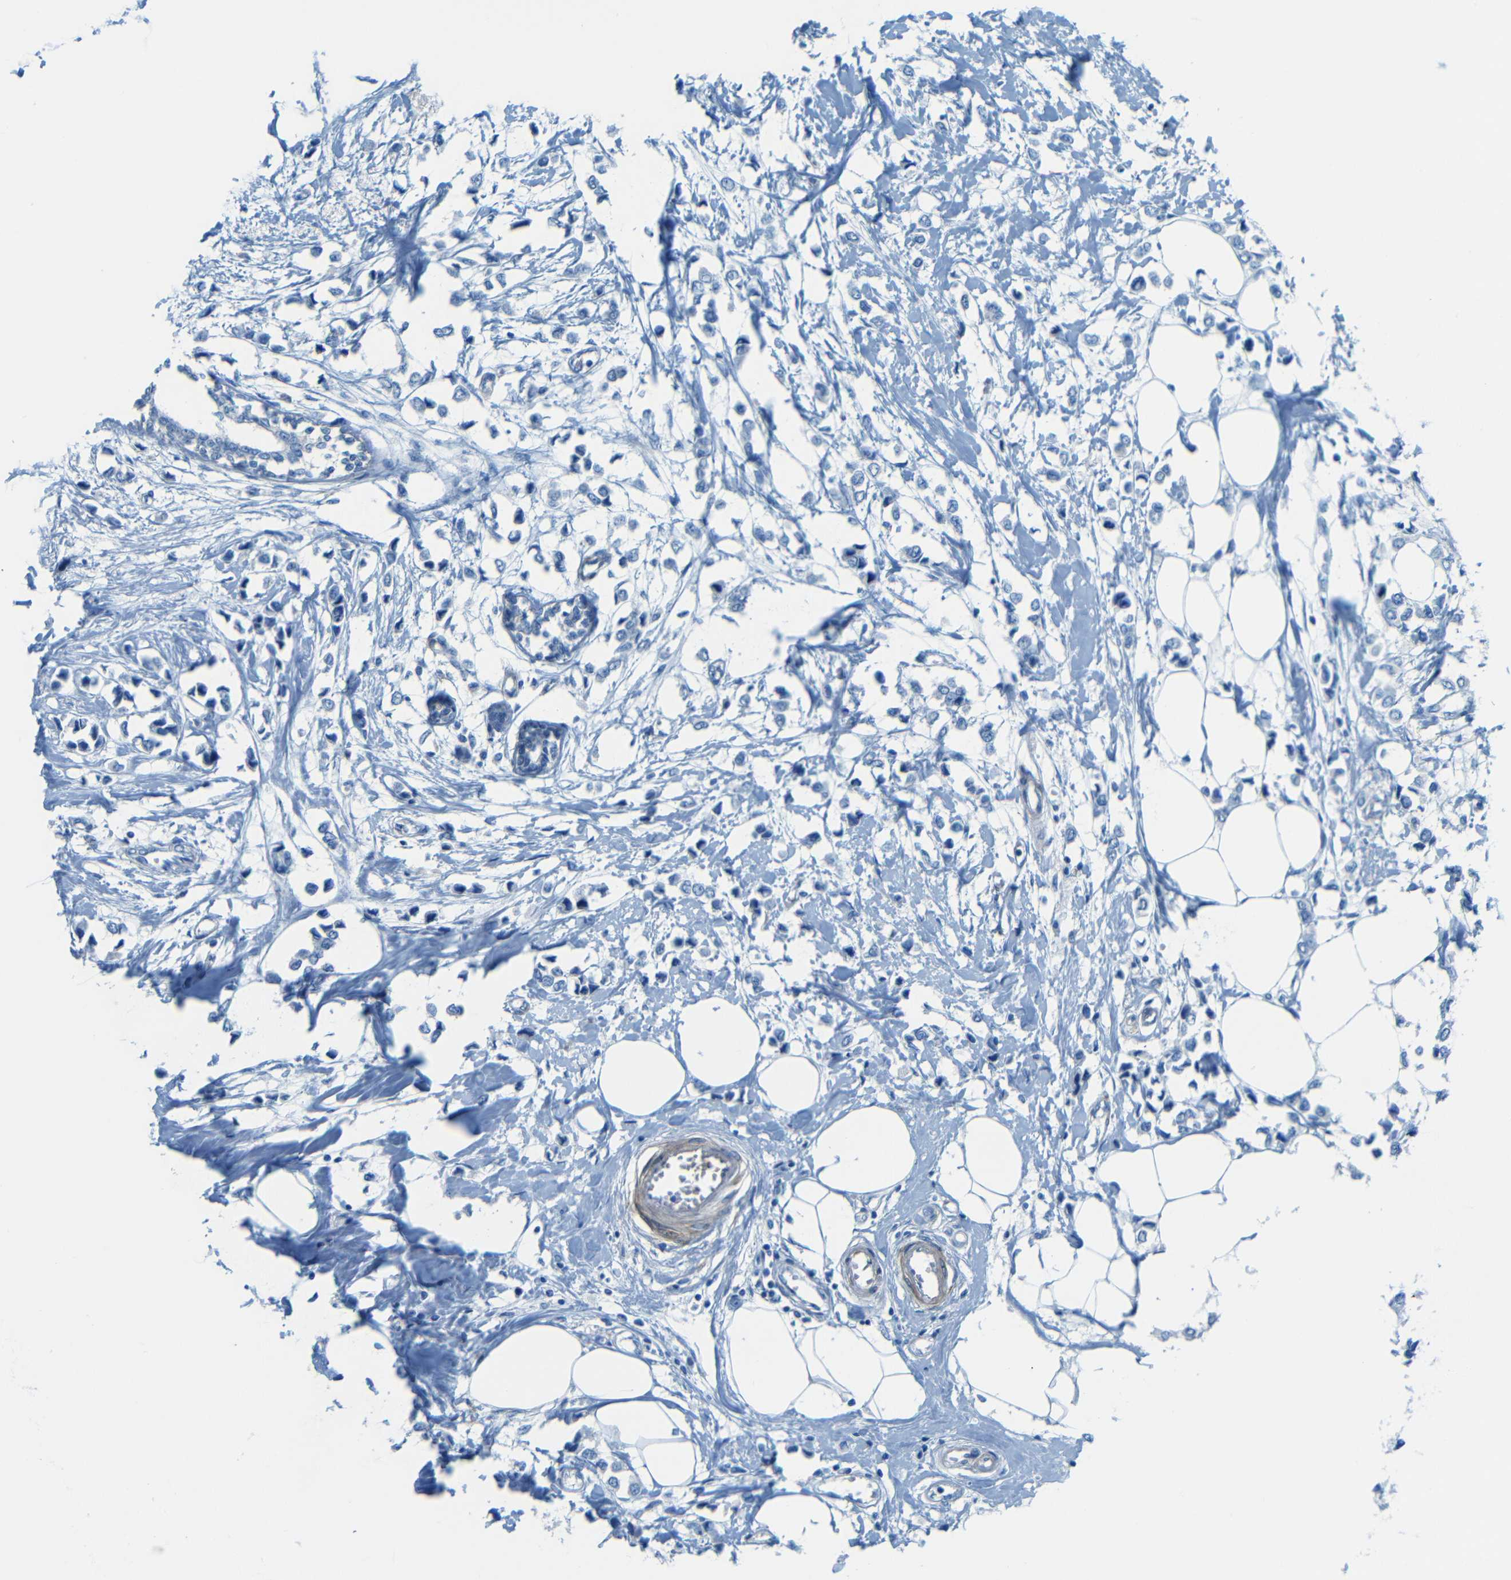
{"staining": {"intensity": "negative", "quantity": "none", "location": "none"}, "tissue": "breast cancer", "cell_type": "Tumor cells", "image_type": "cancer", "snomed": [{"axis": "morphology", "description": "Lobular carcinoma"}, {"axis": "topography", "description": "Breast"}], "caption": "Protein analysis of breast cancer (lobular carcinoma) displays no significant expression in tumor cells.", "gene": "MAP2", "patient": {"sex": "female", "age": 51}}